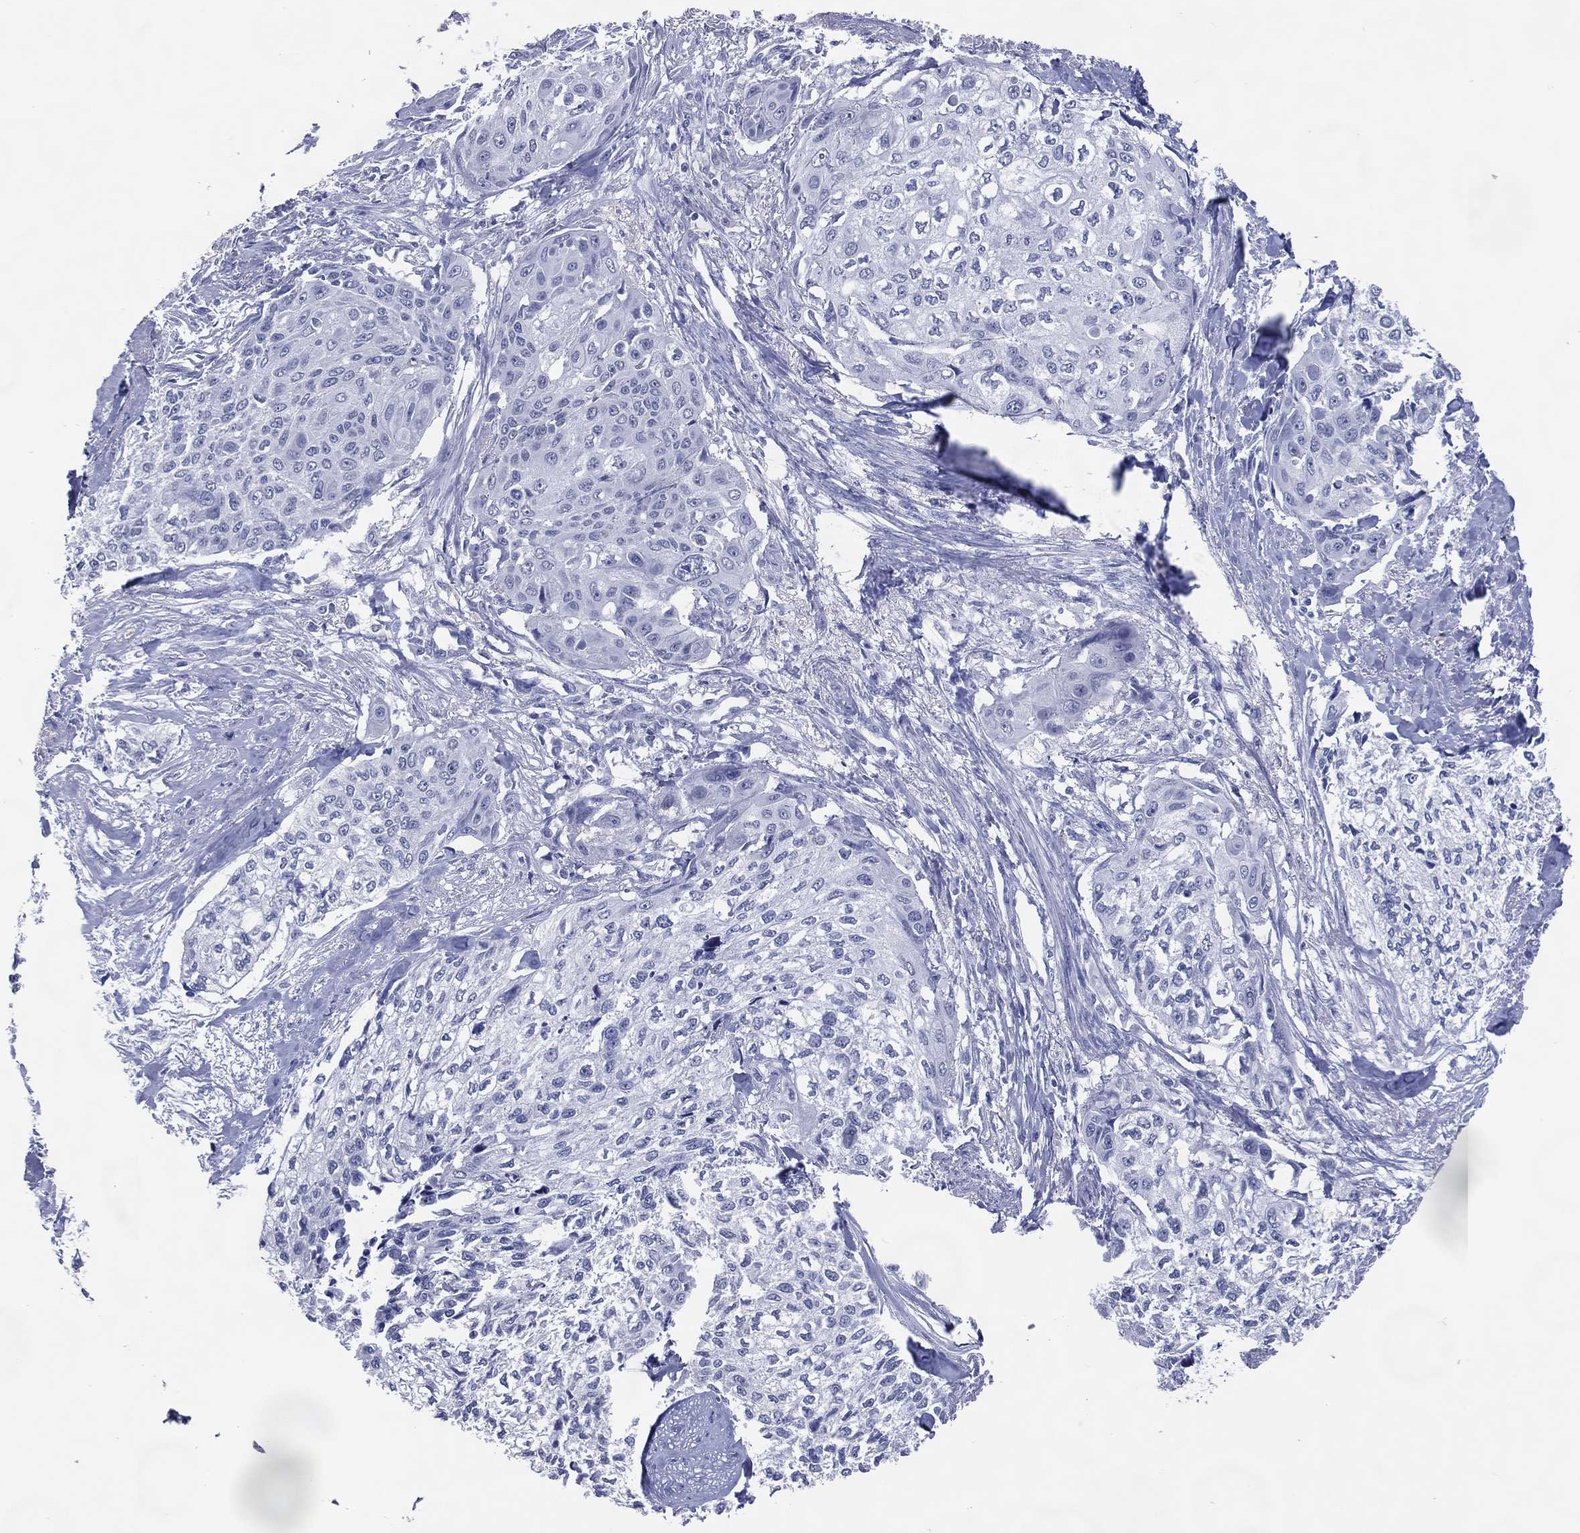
{"staining": {"intensity": "negative", "quantity": "none", "location": "none"}, "tissue": "cervical cancer", "cell_type": "Tumor cells", "image_type": "cancer", "snomed": [{"axis": "morphology", "description": "Squamous cell carcinoma, NOS"}, {"axis": "topography", "description": "Cervix"}], "caption": "A high-resolution histopathology image shows IHC staining of squamous cell carcinoma (cervical), which reveals no significant staining in tumor cells.", "gene": "CFAP58", "patient": {"sex": "female", "age": 58}}